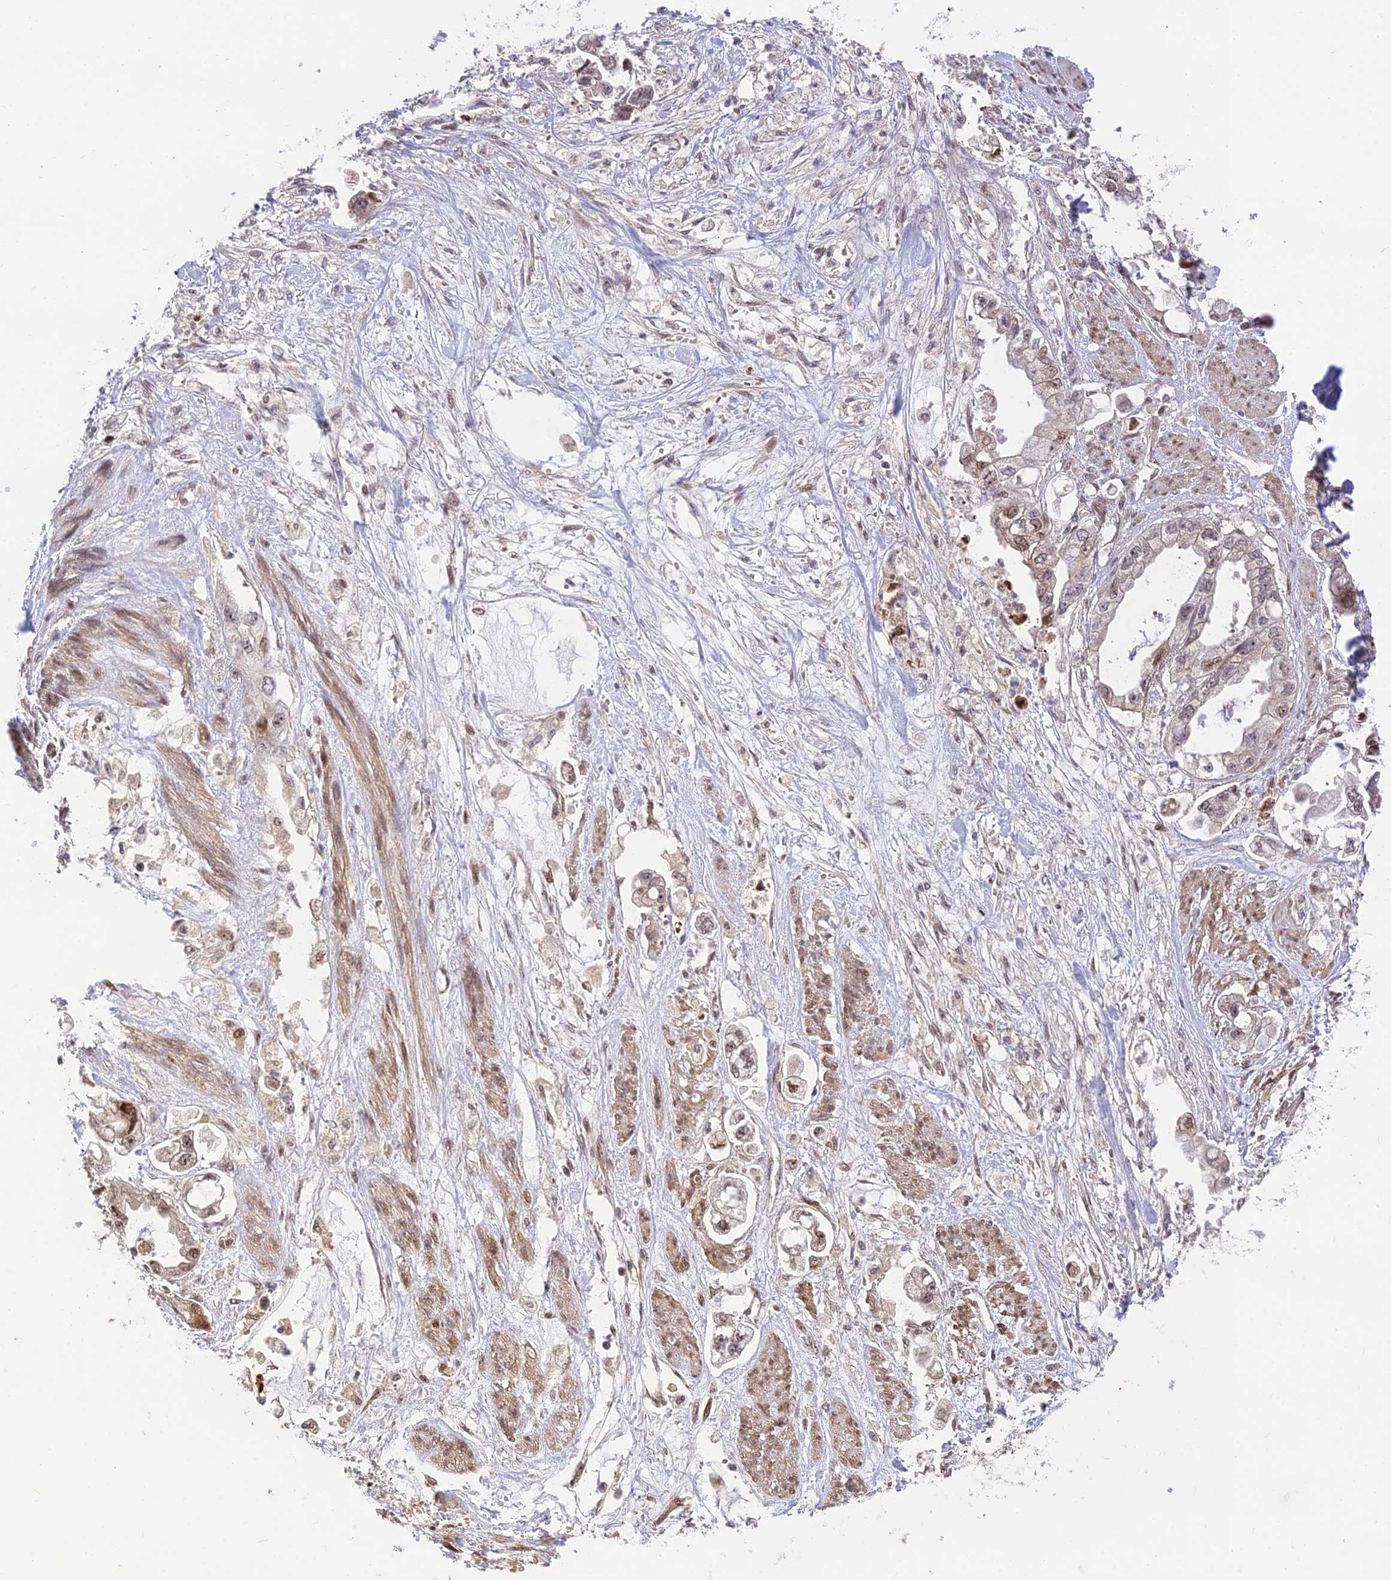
{"staining": {"intensity": "moderate", "quantity": "25%-75%", "location": "cytoplasmic/membranous,nuclear"}, "tissue": "stomach cancer", "cell_type": "Tumor cells", "image_type": "cancer", "snomed": [{"axis": "morphology", "description": "Adenocarcinoma, NOS"}, {"axis": "topography", "description": "Stomach"}], "caption": "Brown immunohistochemical staining in stomach cancer exhibits moderate cytoplasmic/membranous and nuclear expression in about 25%-75% of tumor cells.", "gene": "UFSP2", "patient": {"sex": "male", "age": 62}}